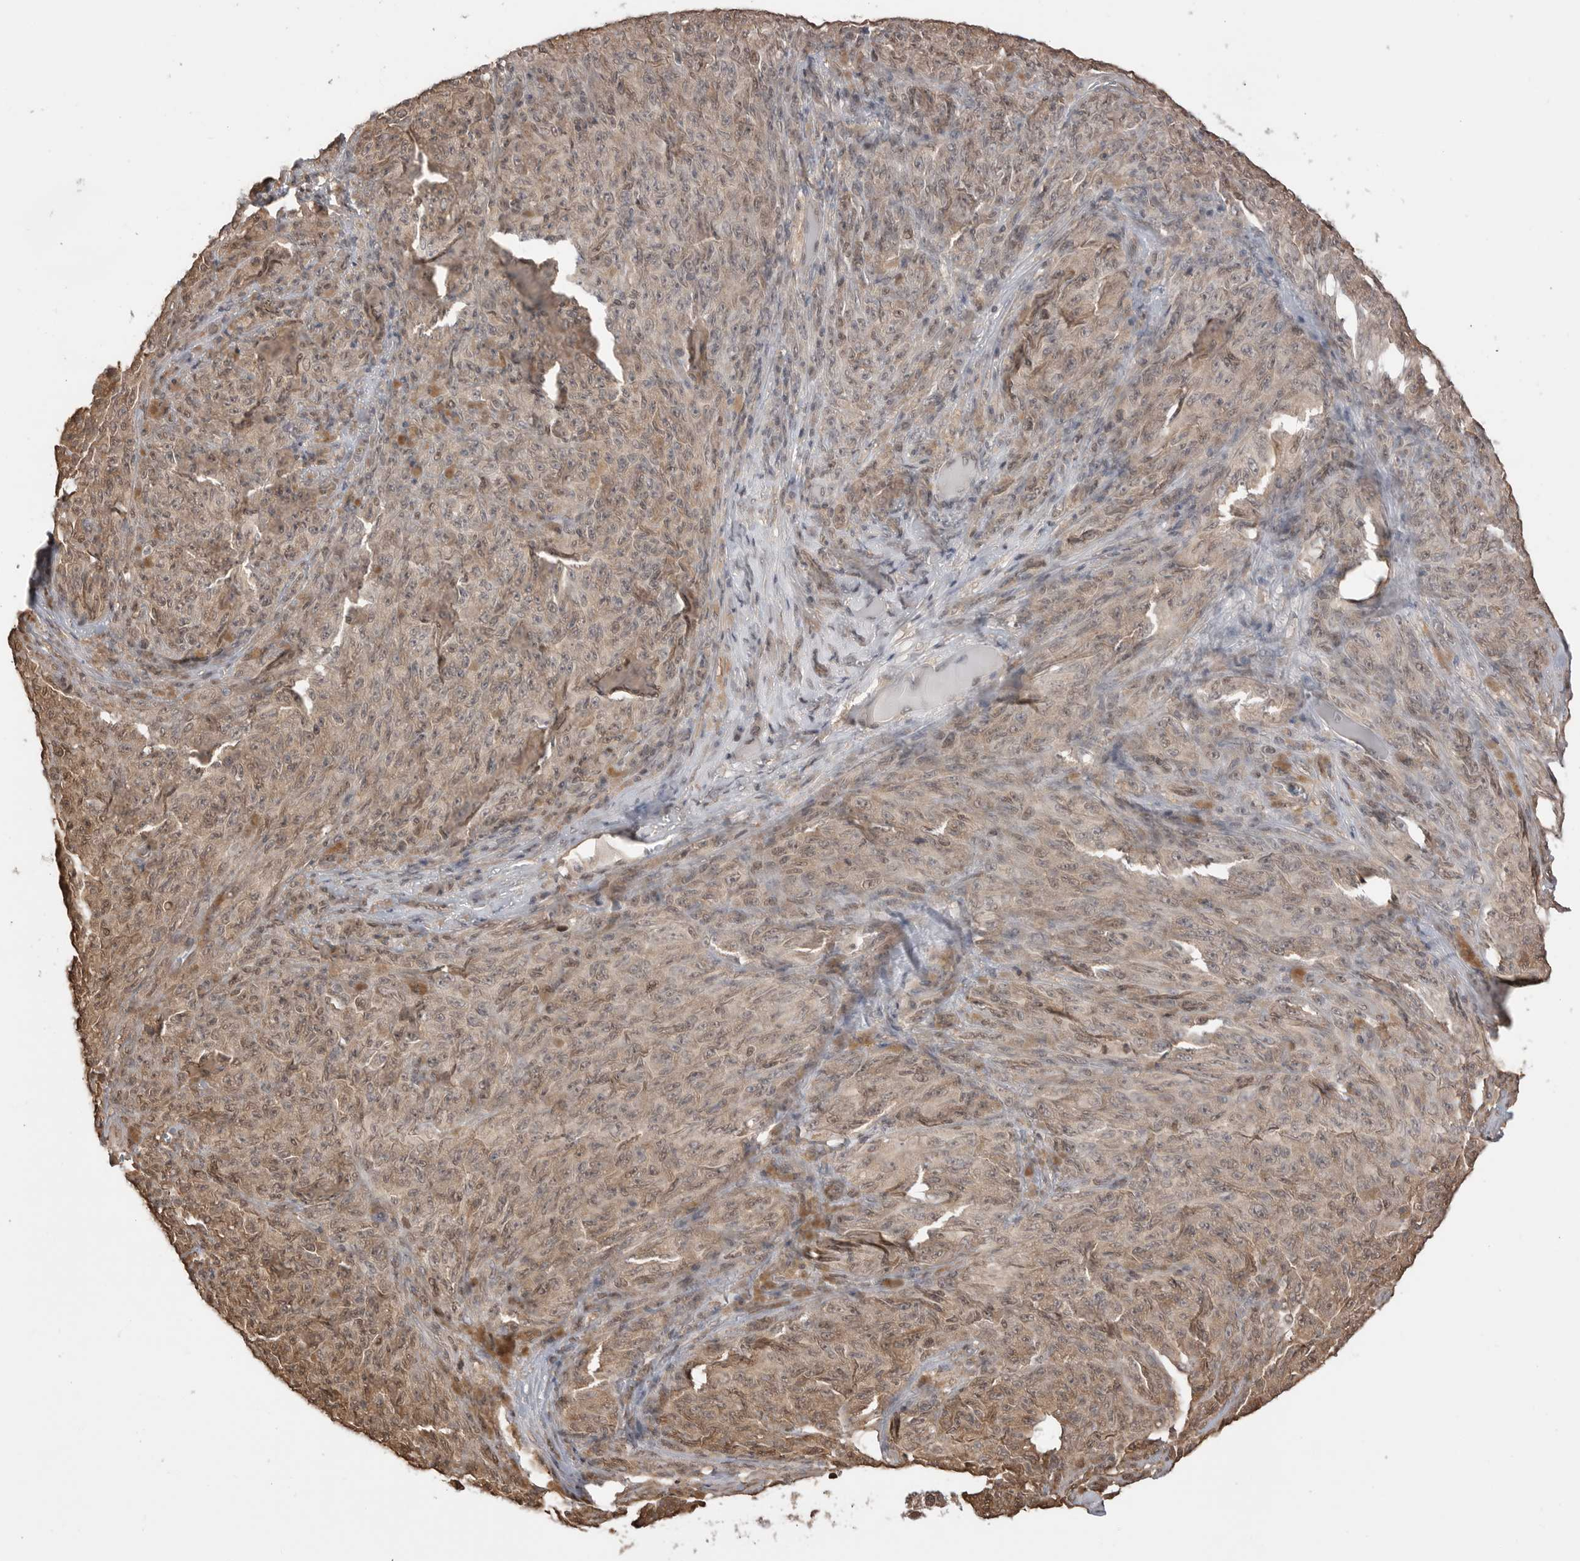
{"staining": {"intensity": "weak", "quantity": ">75%", "location": "cytoplasmic/membranous,nuclear"}, "tissue": "melanoma", "cell_type": "Tumor cells", "image_type": "cancer", "snomed": [{"axis": "morphology", "description": "Malignant melanoma, NOS"}, {"axis": "topography", "description": "Skin"}], "caption": "There is low levels of weak cytoplasmic/membranous and nuclear expression in tumor cells of melanoma, as demonstrated by immunohistochemical staining (brown color).", "gene": "PEAK1", "patient": {"sex": "female", "age": 82}}